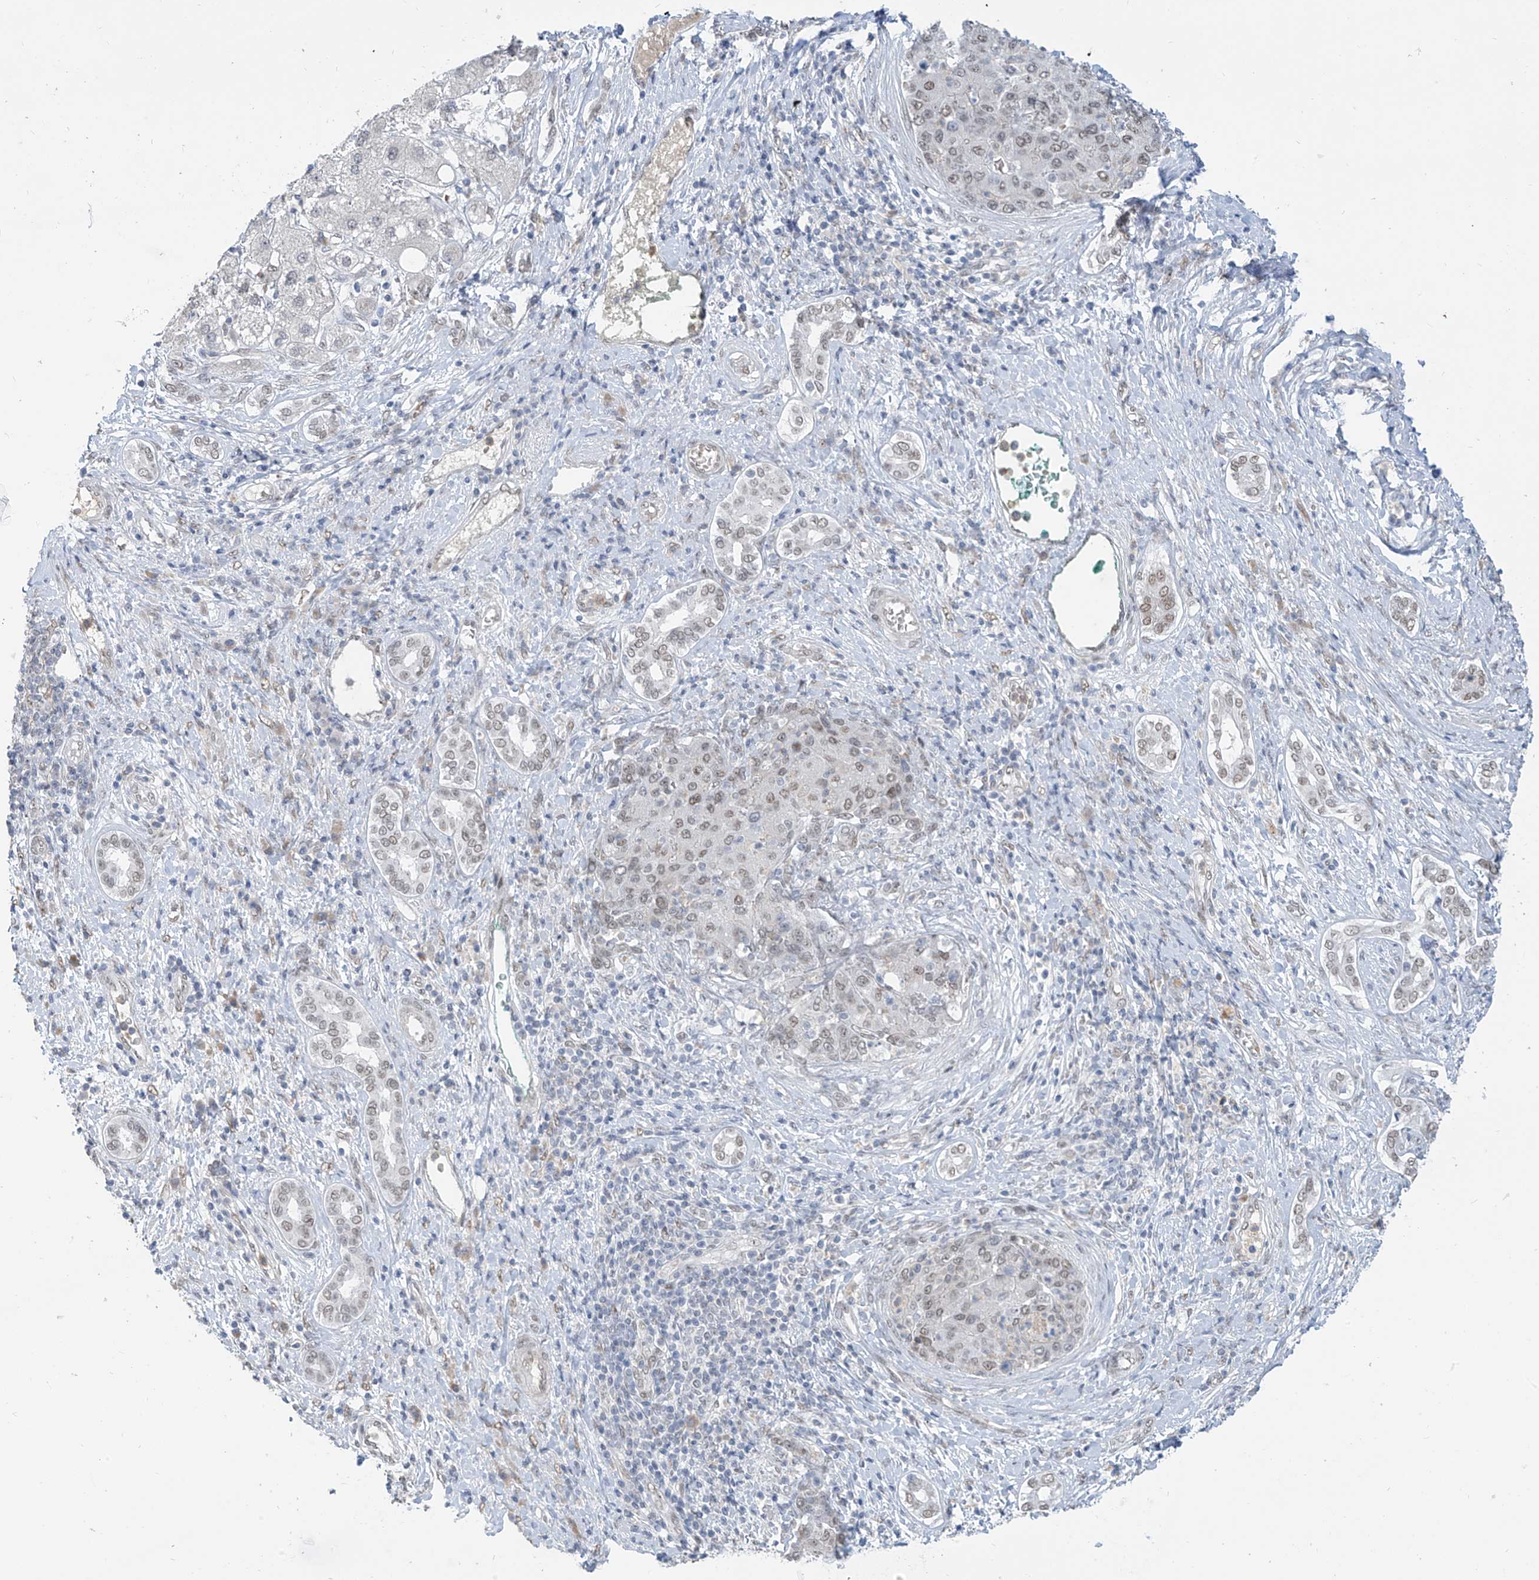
{"staining": {"intensity": "weak", "quantity": ">75%", "location": "nuclear"}, "tissue": "liver cancer", "cell_type": "Tumor cells", "image_type": "cancer", "snomed": [{"axis": "morphology", "description": "Carcinoma, Hepatocellular, NOS"}, {"axis": "topography", "description": "Liver"}], "caption": "The histopathology image exhibits a brown stain indicating the presence of a protein in the nuclear of tumor cells in hepatocellular carcinoma (liver).", "gene": "MCM9", "patient": {"sex": "male", "age": 65}}